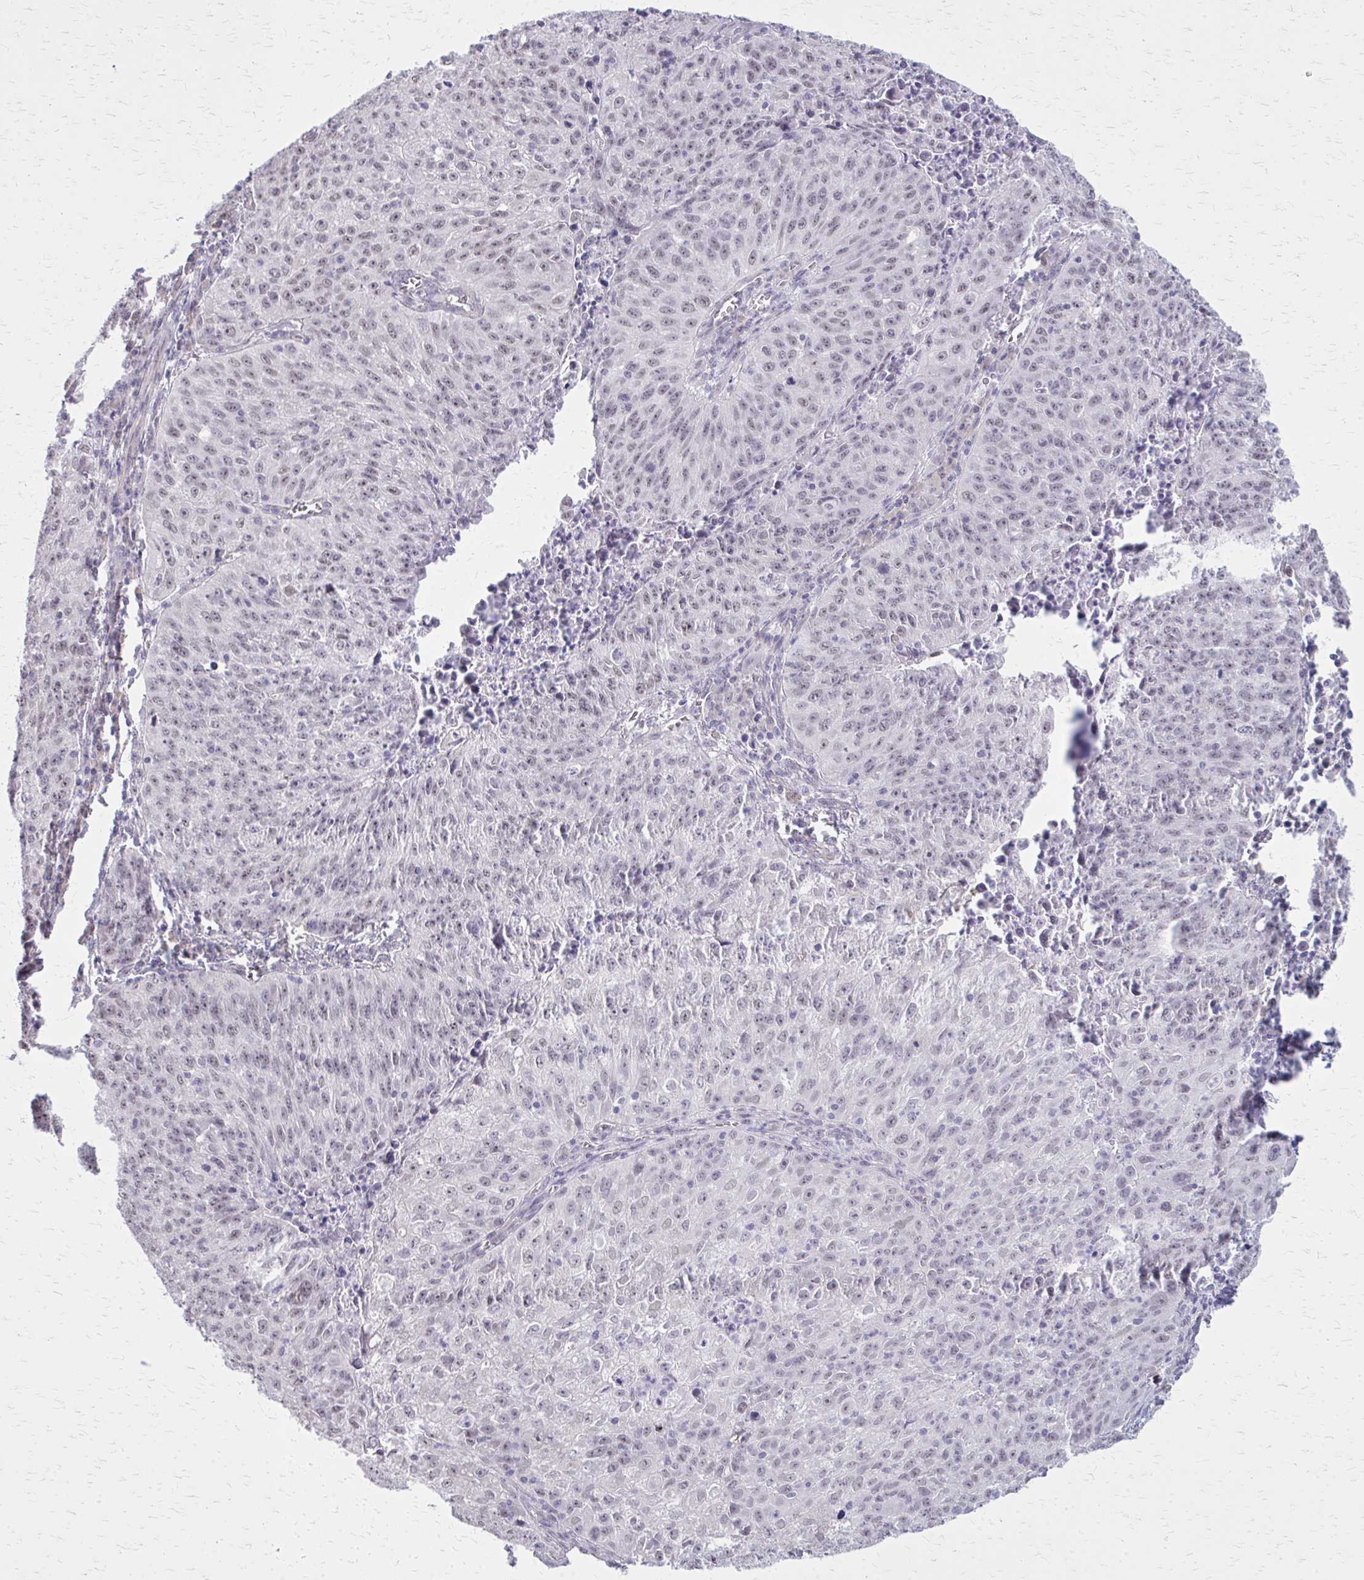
{"staining": {"intensity": "negative", "quantity": "none", "location": "none"}, "tissue": "lung cancer", "cell_type": "Tumor cells", "image_type": "cancer", "snomed": [{"axis": "morphology", "description": "Squamous cell carcinoma, NOS"}, {"axis": "morphology", "description": "Squamous cell carcinoma, metastatic, NOS"}, {"axis": "topography", "description": "Bronchus"}, {"axis": "topography", "description": "Lung"}], "caption": "IHC micrograph of metastatic squamous cell carcinoma (lung) stained for a protein (brown), which shows no expression in tumor cells.", "gene": "PLCB1", "patient": {"sex": "male", "age": 62}}